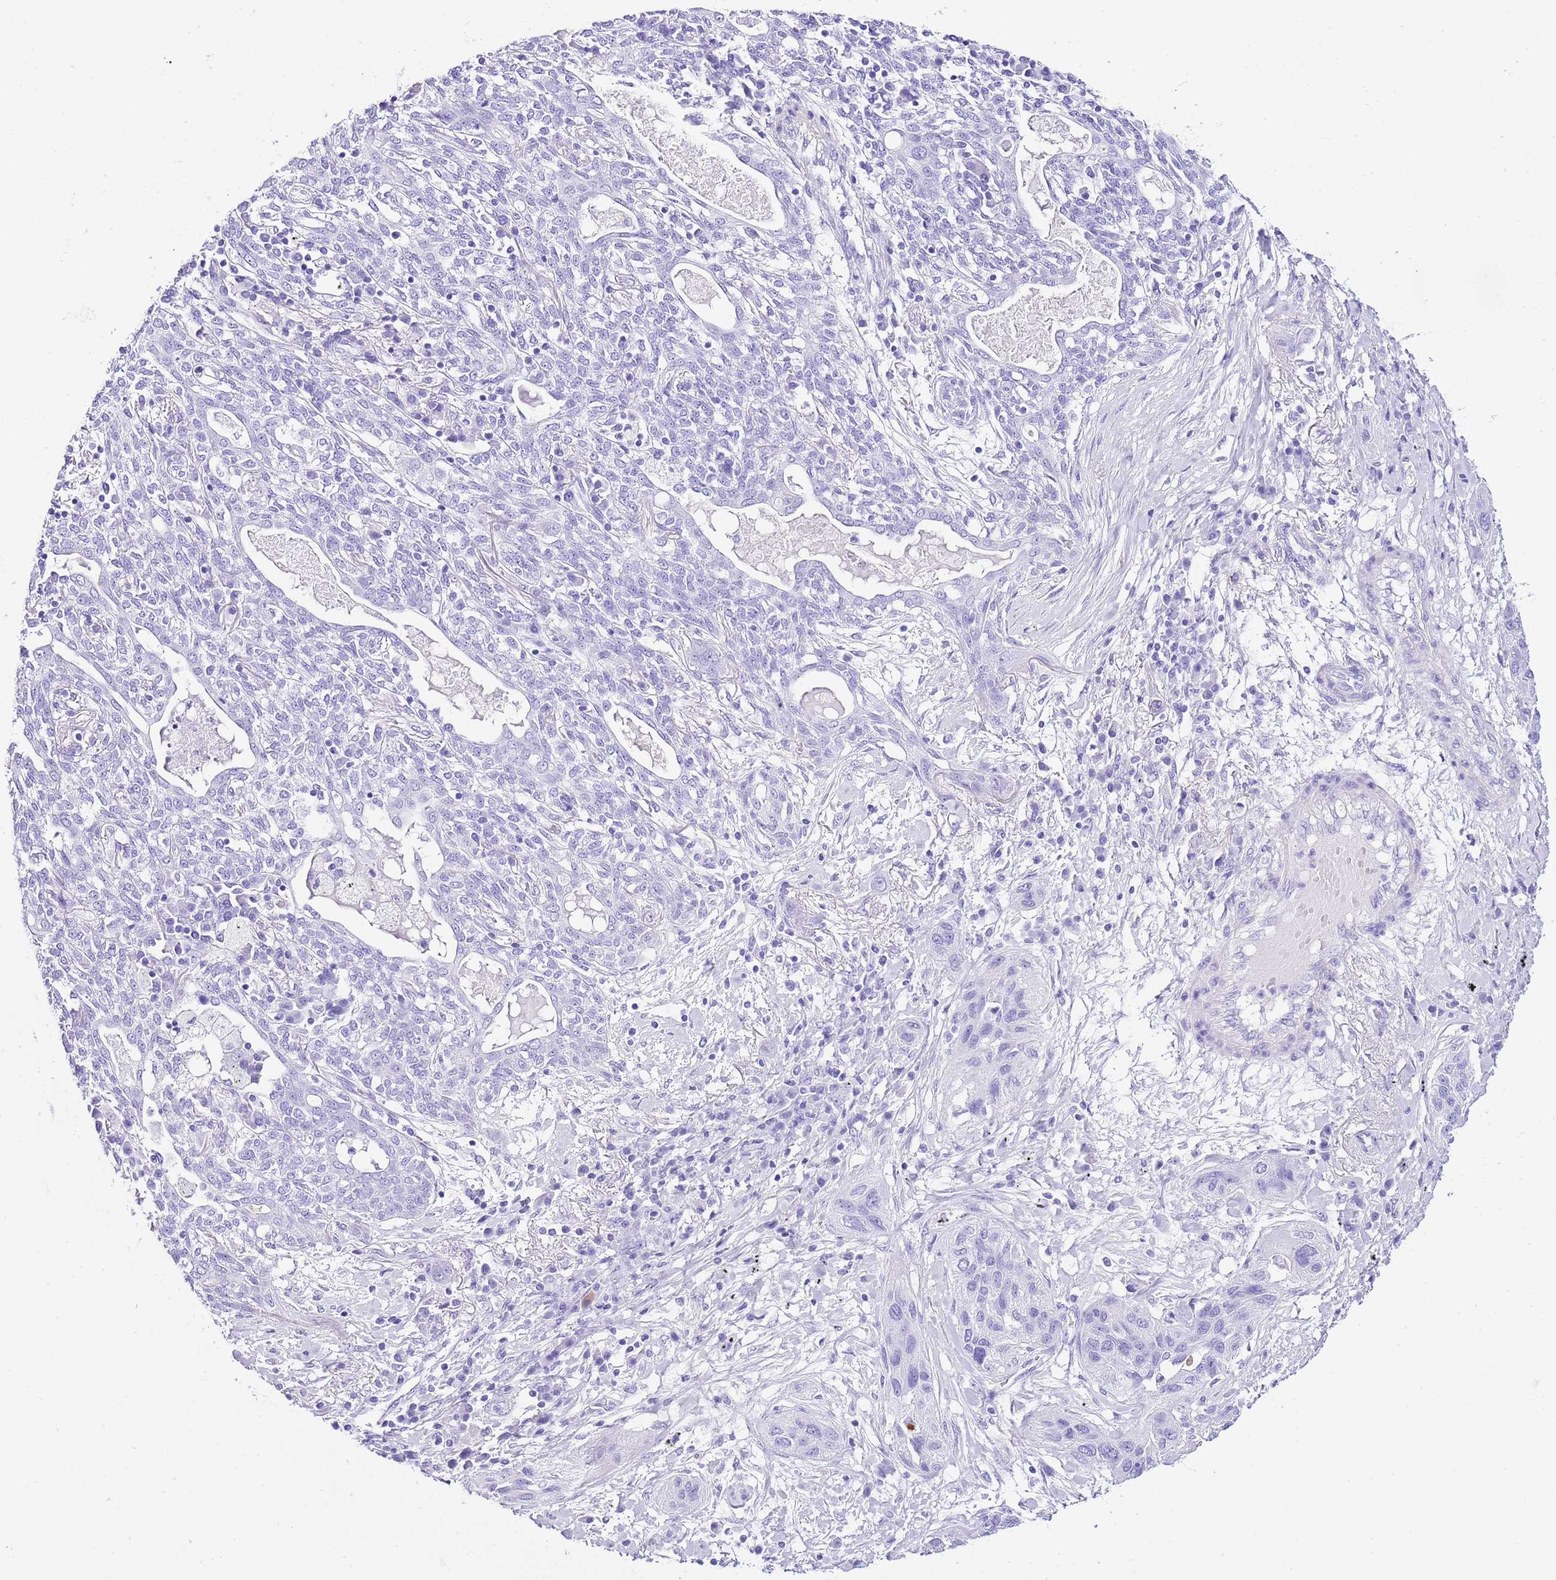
{"staining": {"intensity": "negative", "quantity": "none", "location": "none"}, "tissue": "lung cancer", "cell_type": "Tumor cells", "image_type": "cancer", "snomed": [{"axis": "morphology", "description": "Squamous cell carcinoma, NOS"}, {"axis": "topography", "description": "Lung"}], "caption": "Tumor cells are negative for brown protein staining in lung squamous cell carcinoma. Brightfield microscopy of immunohistochemistry (IHC) stained with DAB (3,3'-diaminobenzidine) (brown) and hematoxylin (blue), captured at high magnification.", "gene": "KCNC1", "patient": {"sex": "female", "age": 70}}